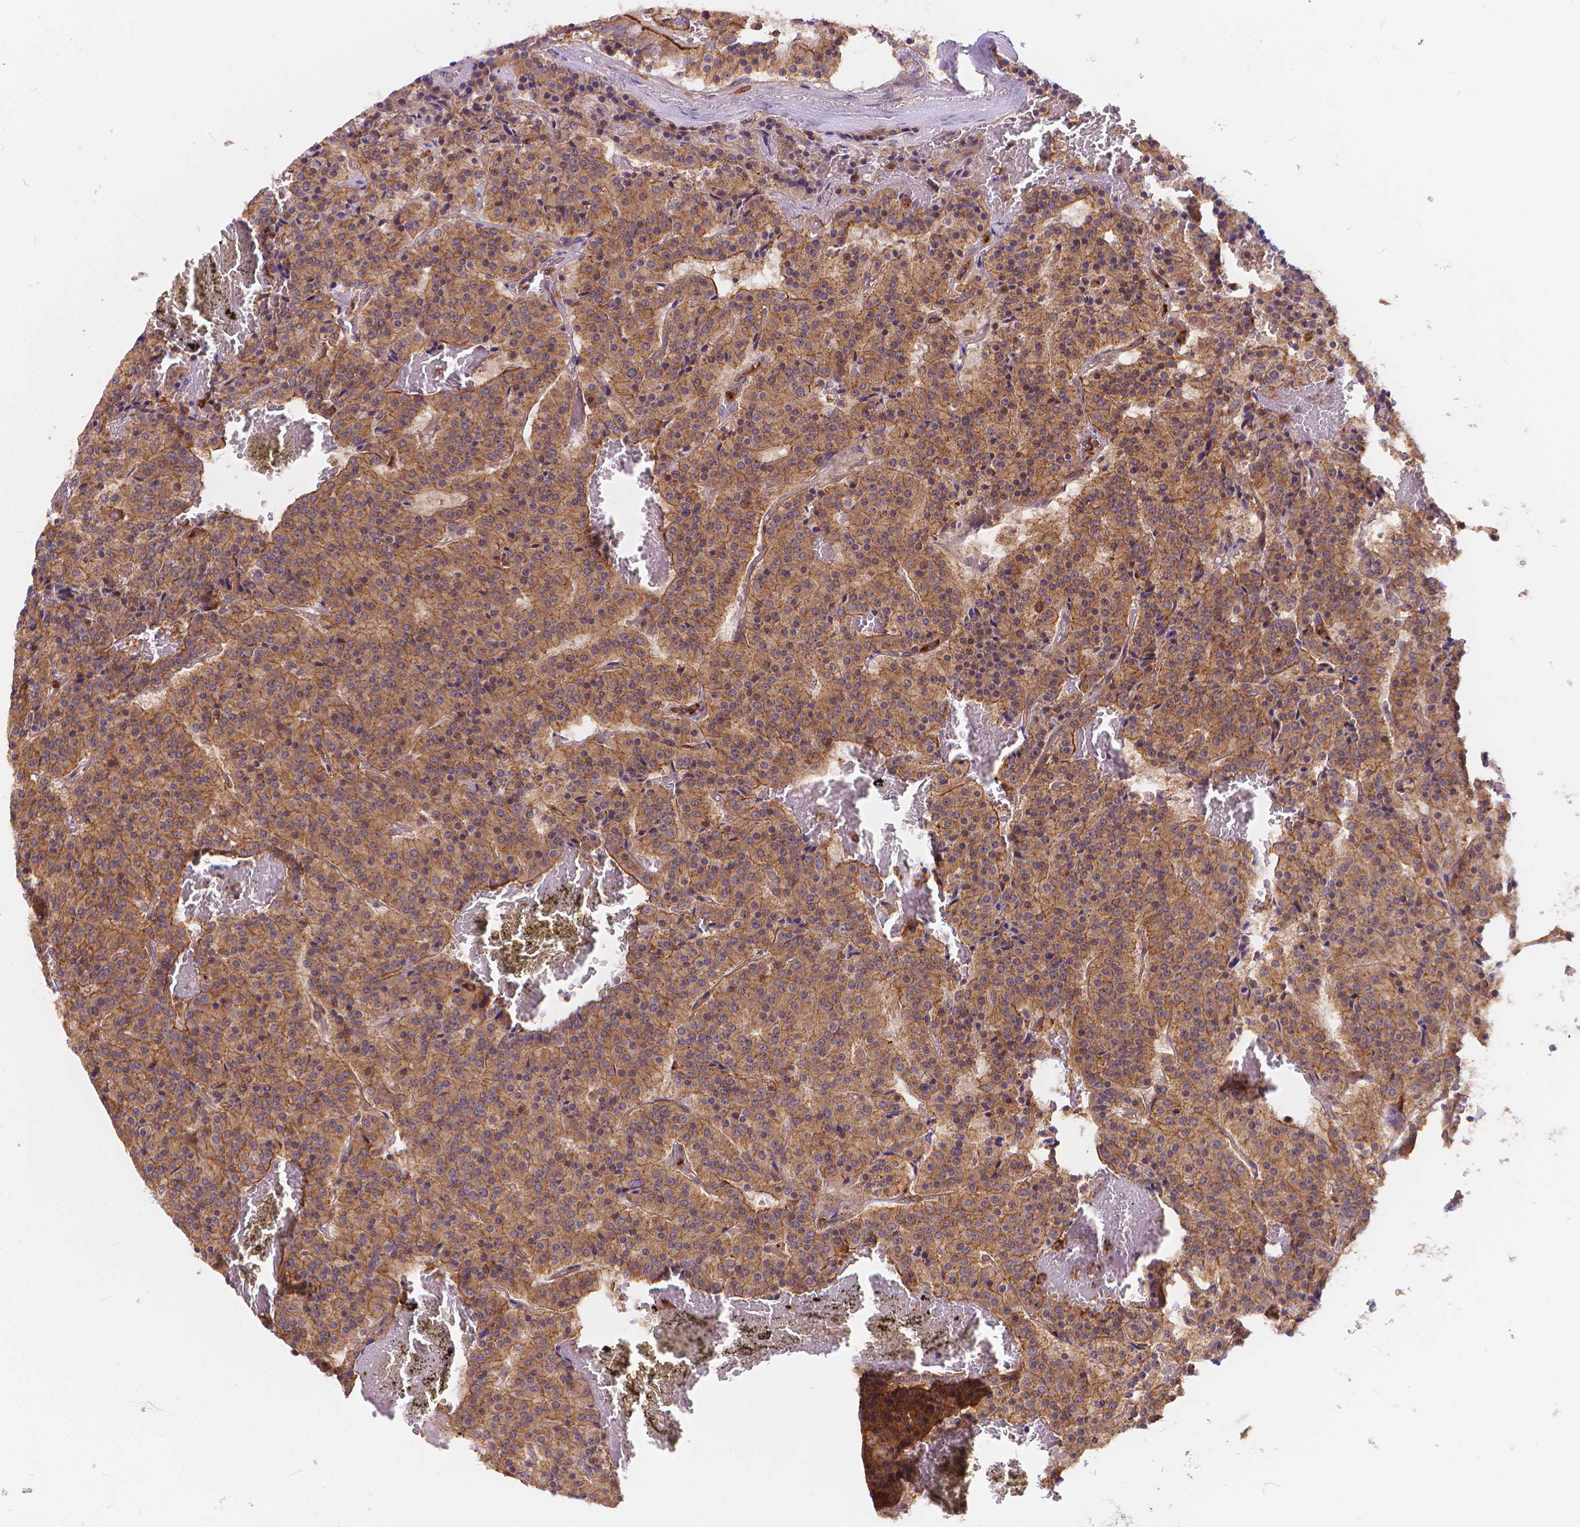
{"staining": {"intensity": "moderate", "quantity": ">75%", "location": "cytoplasmic/membranous"}, "tissue": "carcinoid", "cell_type": "Tumor cells", "image_type": "cancer", "snomed": [{"axis": "morphology", "description": "Carcinoid, malignant, NOS"}, {"axis": "topography", "description": "Lung"}], "caption": "Protein expression analysis of carcinoid exhibits moderate cytoplasmic/membranous expression in about >75% of tumor cells.", "gene": "ARAP1", "patient": {"sex": "male", "age": 70}}